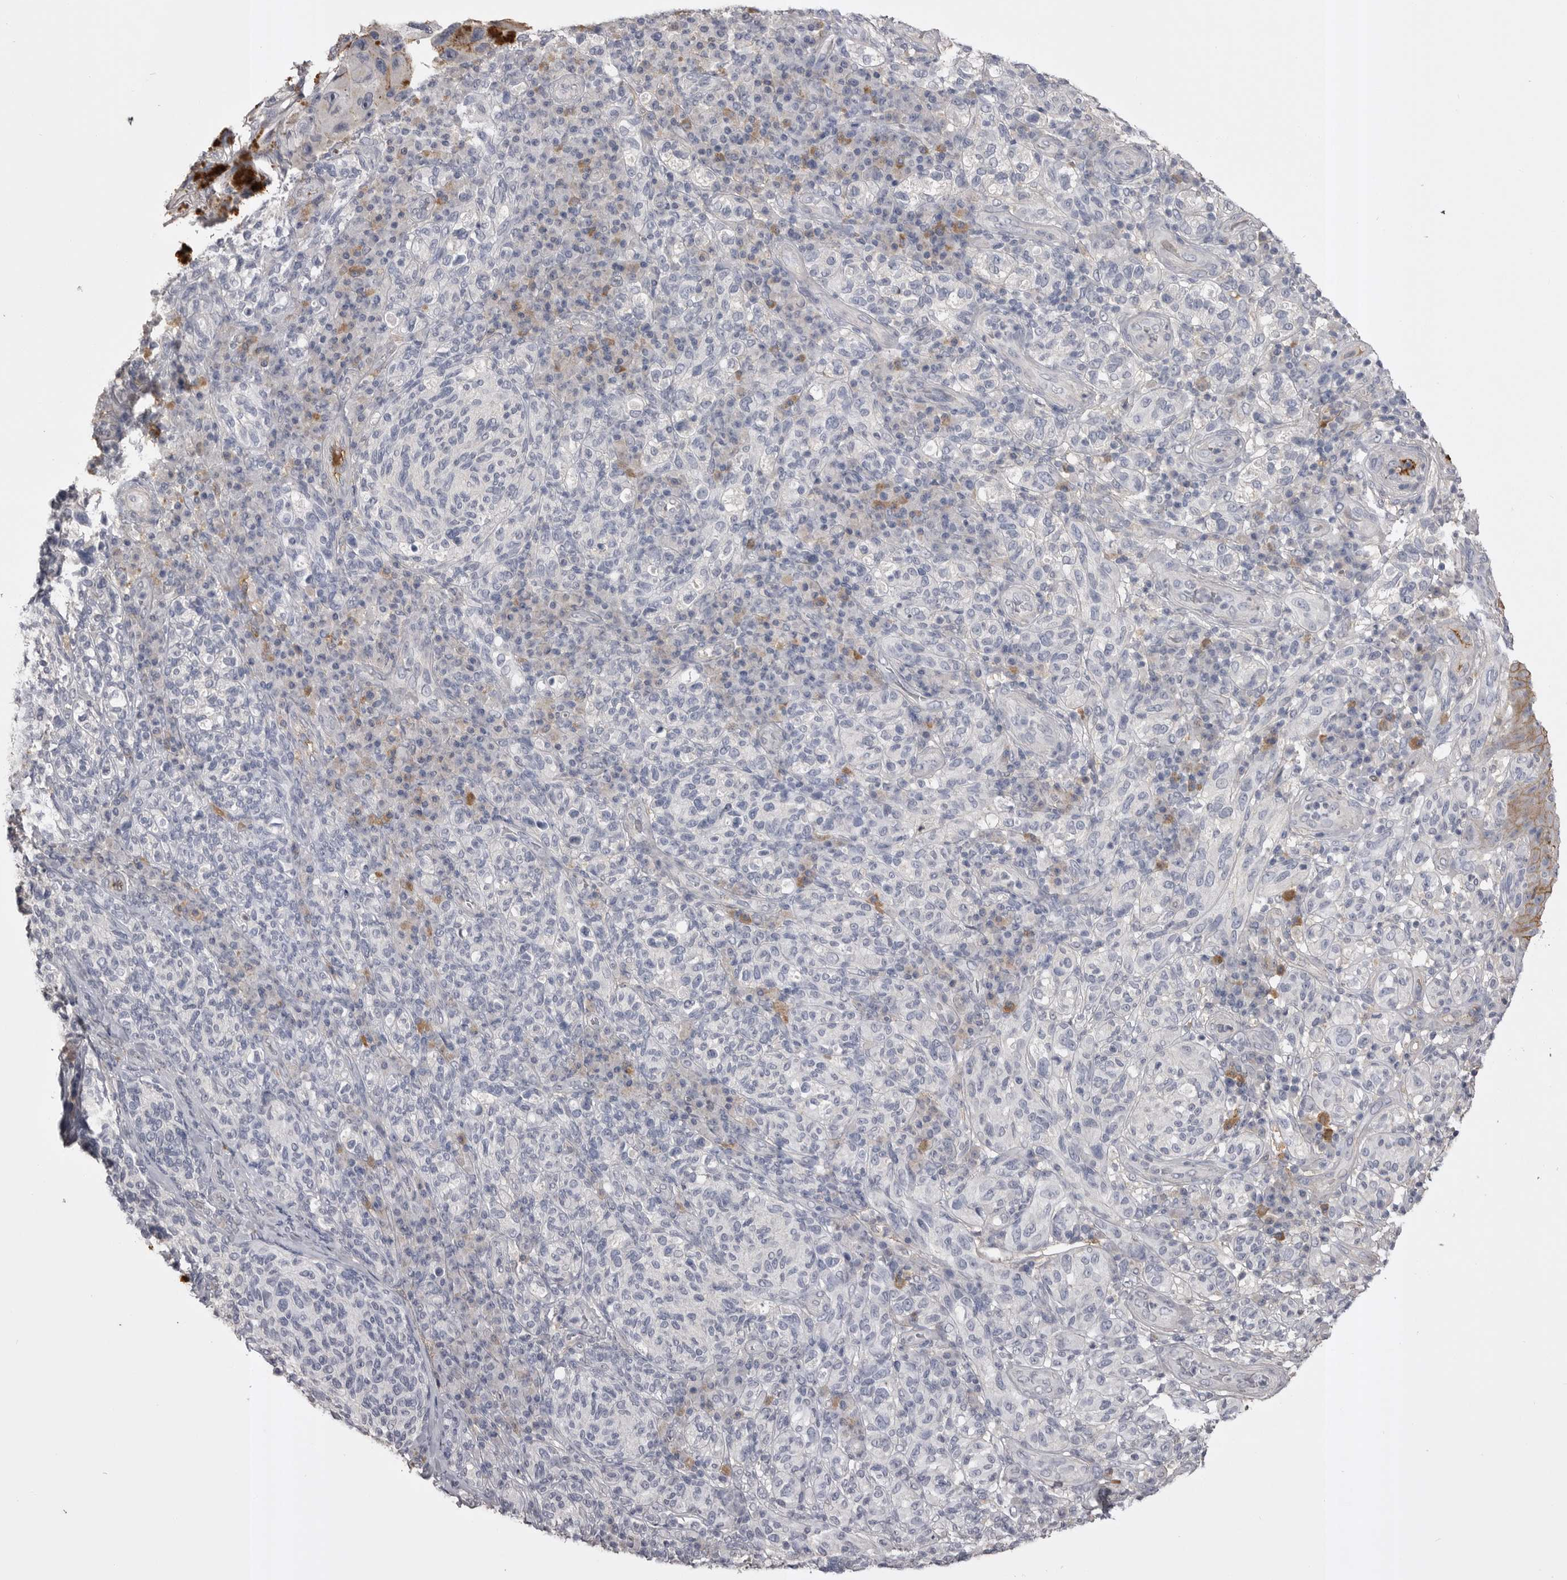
{"staining": {"intensity": "negative", "quantity": "none", "location": "none"}, "tissue": "melanoma", "cell_type": "Tumor cells", "image_type": "cancer", "snomed": [{"axis": "morphology", "description": "Malignant melanoma, NOS"}, {"axis": "topography", "description": "Skin"}], "caption": "Melanoma was stained to show a protein in brown. There is no significant staining in tumor cells. (Brightfield microscopy of DAB immunohistochemistry (IHC) at high magnification).", "gene": "AHSG", "patient": {"sex": "female", "age": 73}}